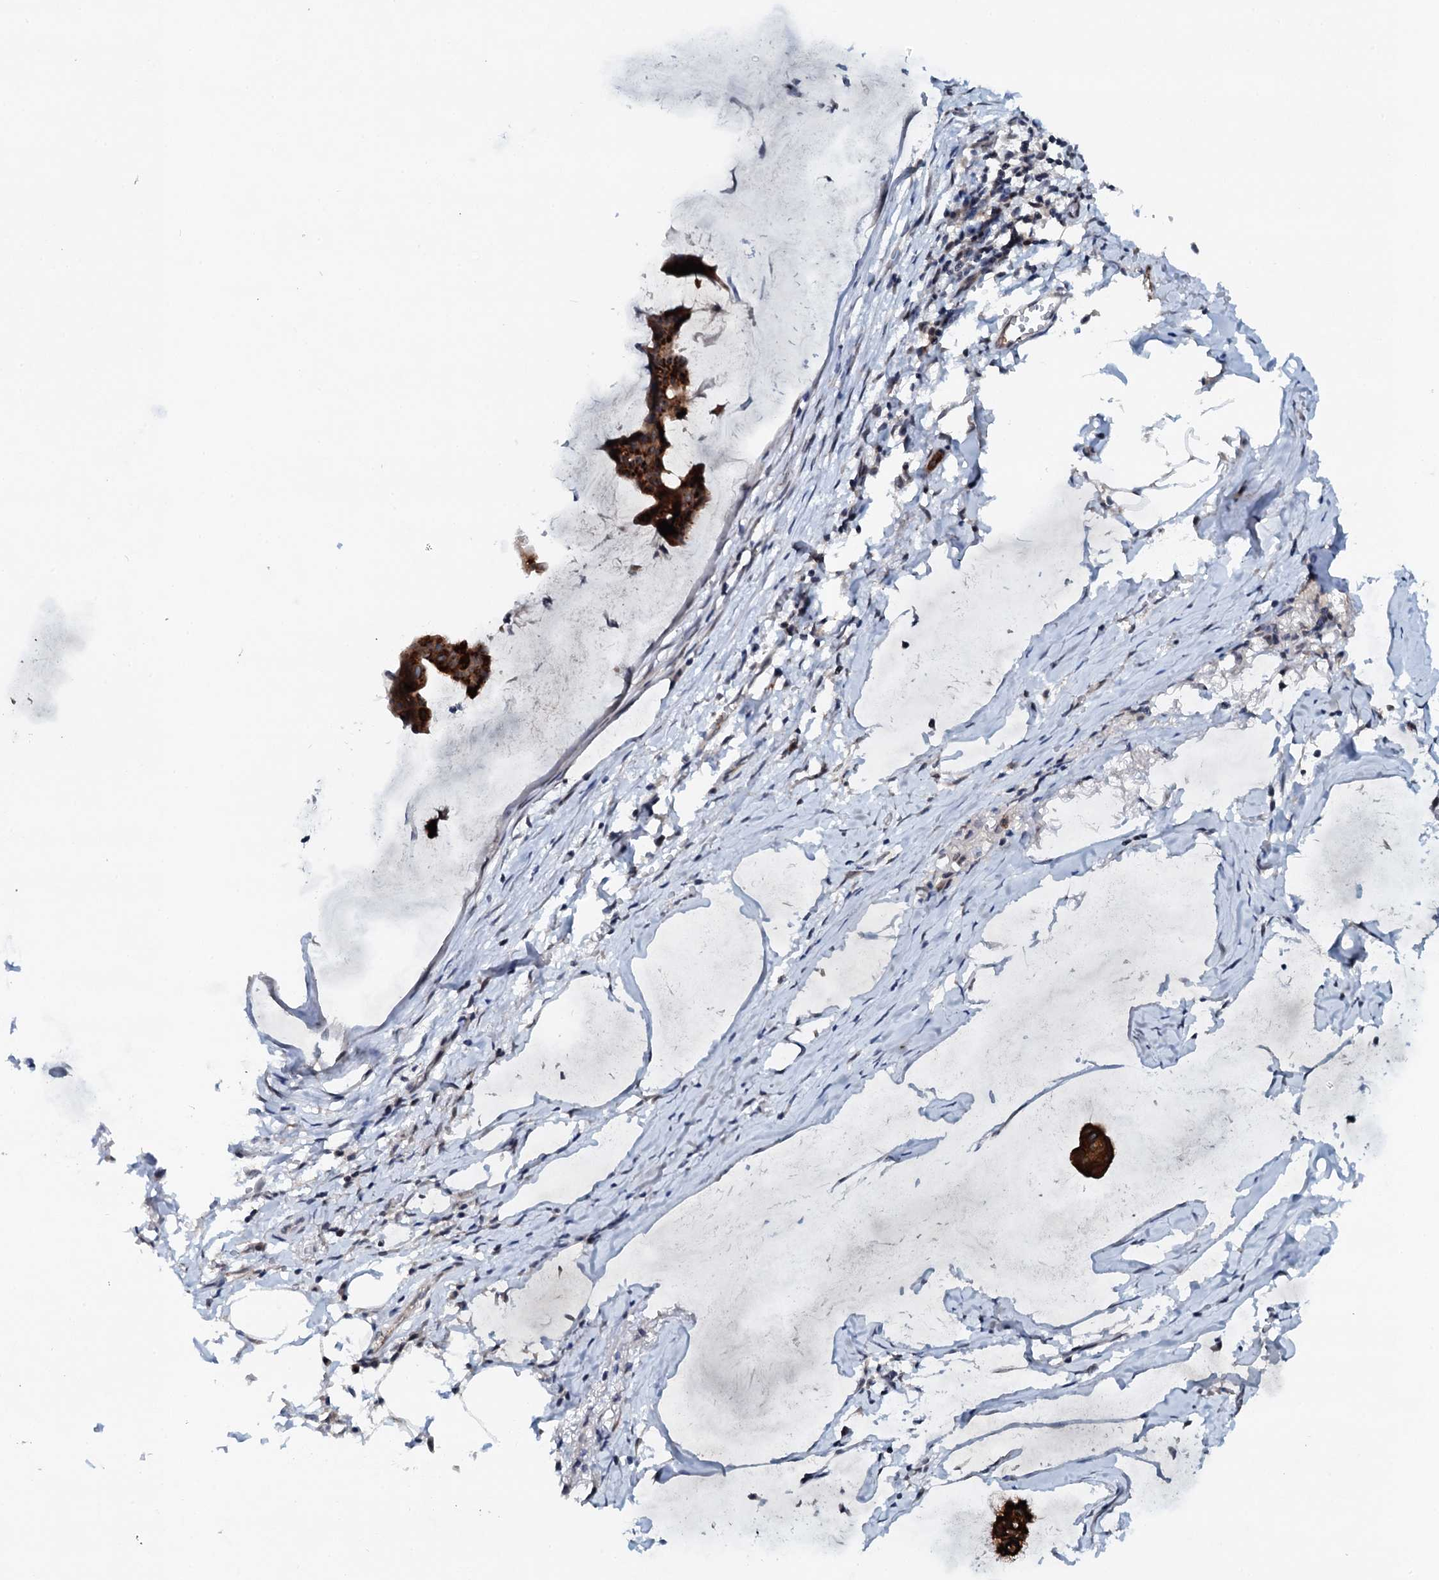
{"staining": {"intensity": "strong", "quantity": ">75%", "location": "cytoplasmic/membranous"}, "tissue": "ovarian cancer", "cell_type": "Tumor cells", "image_type": "cancer", "snomed": [{"axis": "morphology", "description": "Cystadenocarcinoma, mucinous, NOS"}, {"axis": "topography", "description": "Ovary"}], "caption": "This histopathology image reveals ovarian cancer (mucinous cystadenocarcinoma) stained with IHC to label a protein in brown. The cytoplasmic/membranous of tumor cells show strong positivity for the protein. Nuclei are counter-stained blue.", "gene": "SNTA1", "patient": {"sex": "female", "age": 73}}